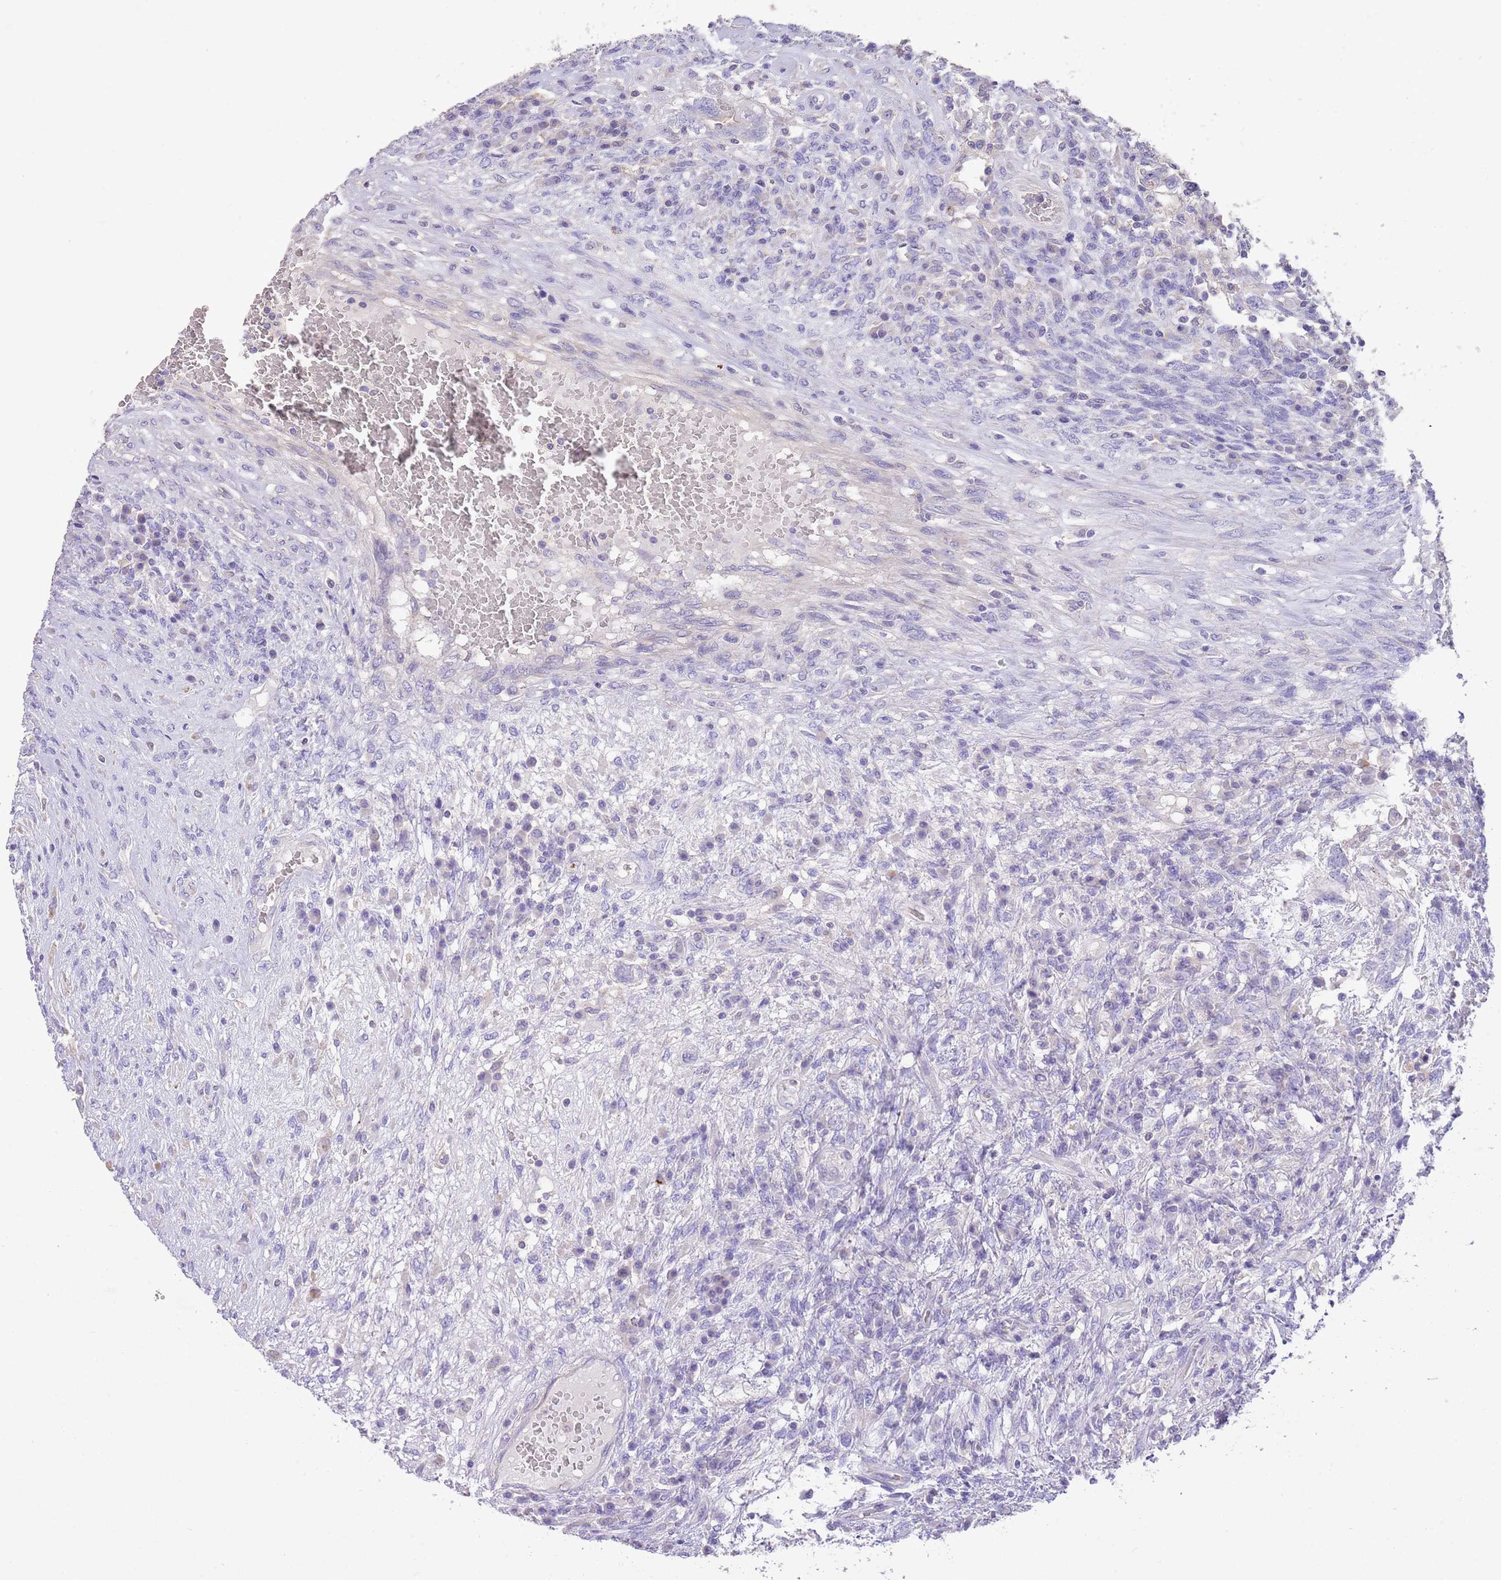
{"staining": {"intensity": "negative", "quantity": "none", "location": "none"}, "tissue": "testis cancer", "cell_type": "Tumor cells", "image_type": "cancer", "snomed": [{"axis": "morphology", "description": "Carcinoma, Embryonal, NOS"}, {"axis": "topography", "description": "Testis"}], "caption": "This image is of testis cancer stained with immunohistochemistry to label a protein in brown with the nuclei are counter-stained blue. There is no expression in tumor cells.", "gene": "SFTPA1", "patient": {"sex": "male", "age": 26}}